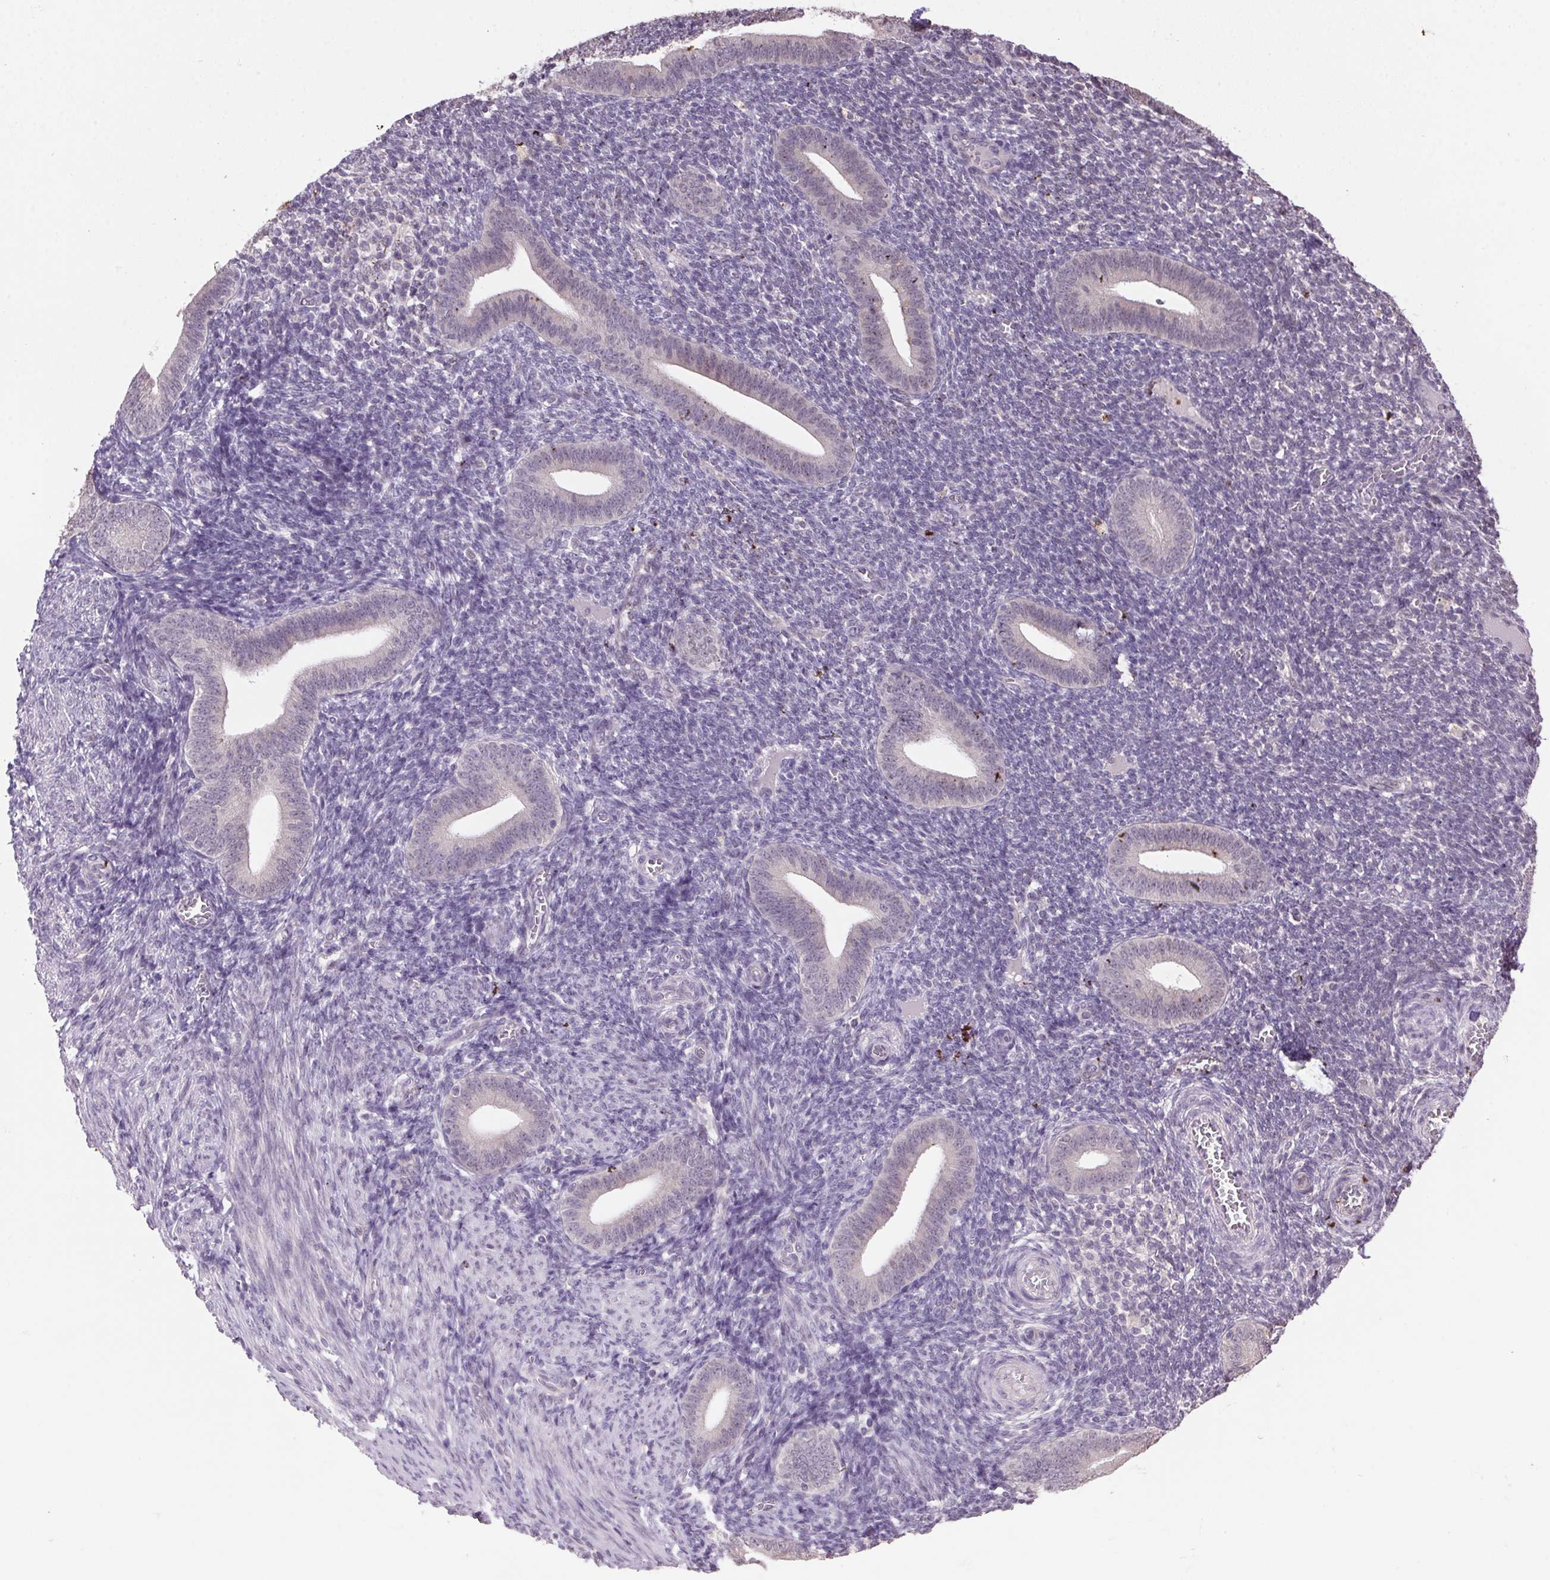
{"staining": {"intensity": "negative", "quantity": "none", "location": "none"}, "tissue": "endometrium", "cell_type": "Cells in endometrial stroma", "image_type": "normal", "snomed": [{"axis": "morphology", "description": "Normal tissue, NOS"}, {"axis": "topography", "description": "Endometrium"}], "caption": "IHC of unremarkable human endometrium displays no positivity in cells in endometrial stroma. Nuclei are stained in blue.", "gene": "VWA3B", "patient": {"sex": "female", "age": 25}}